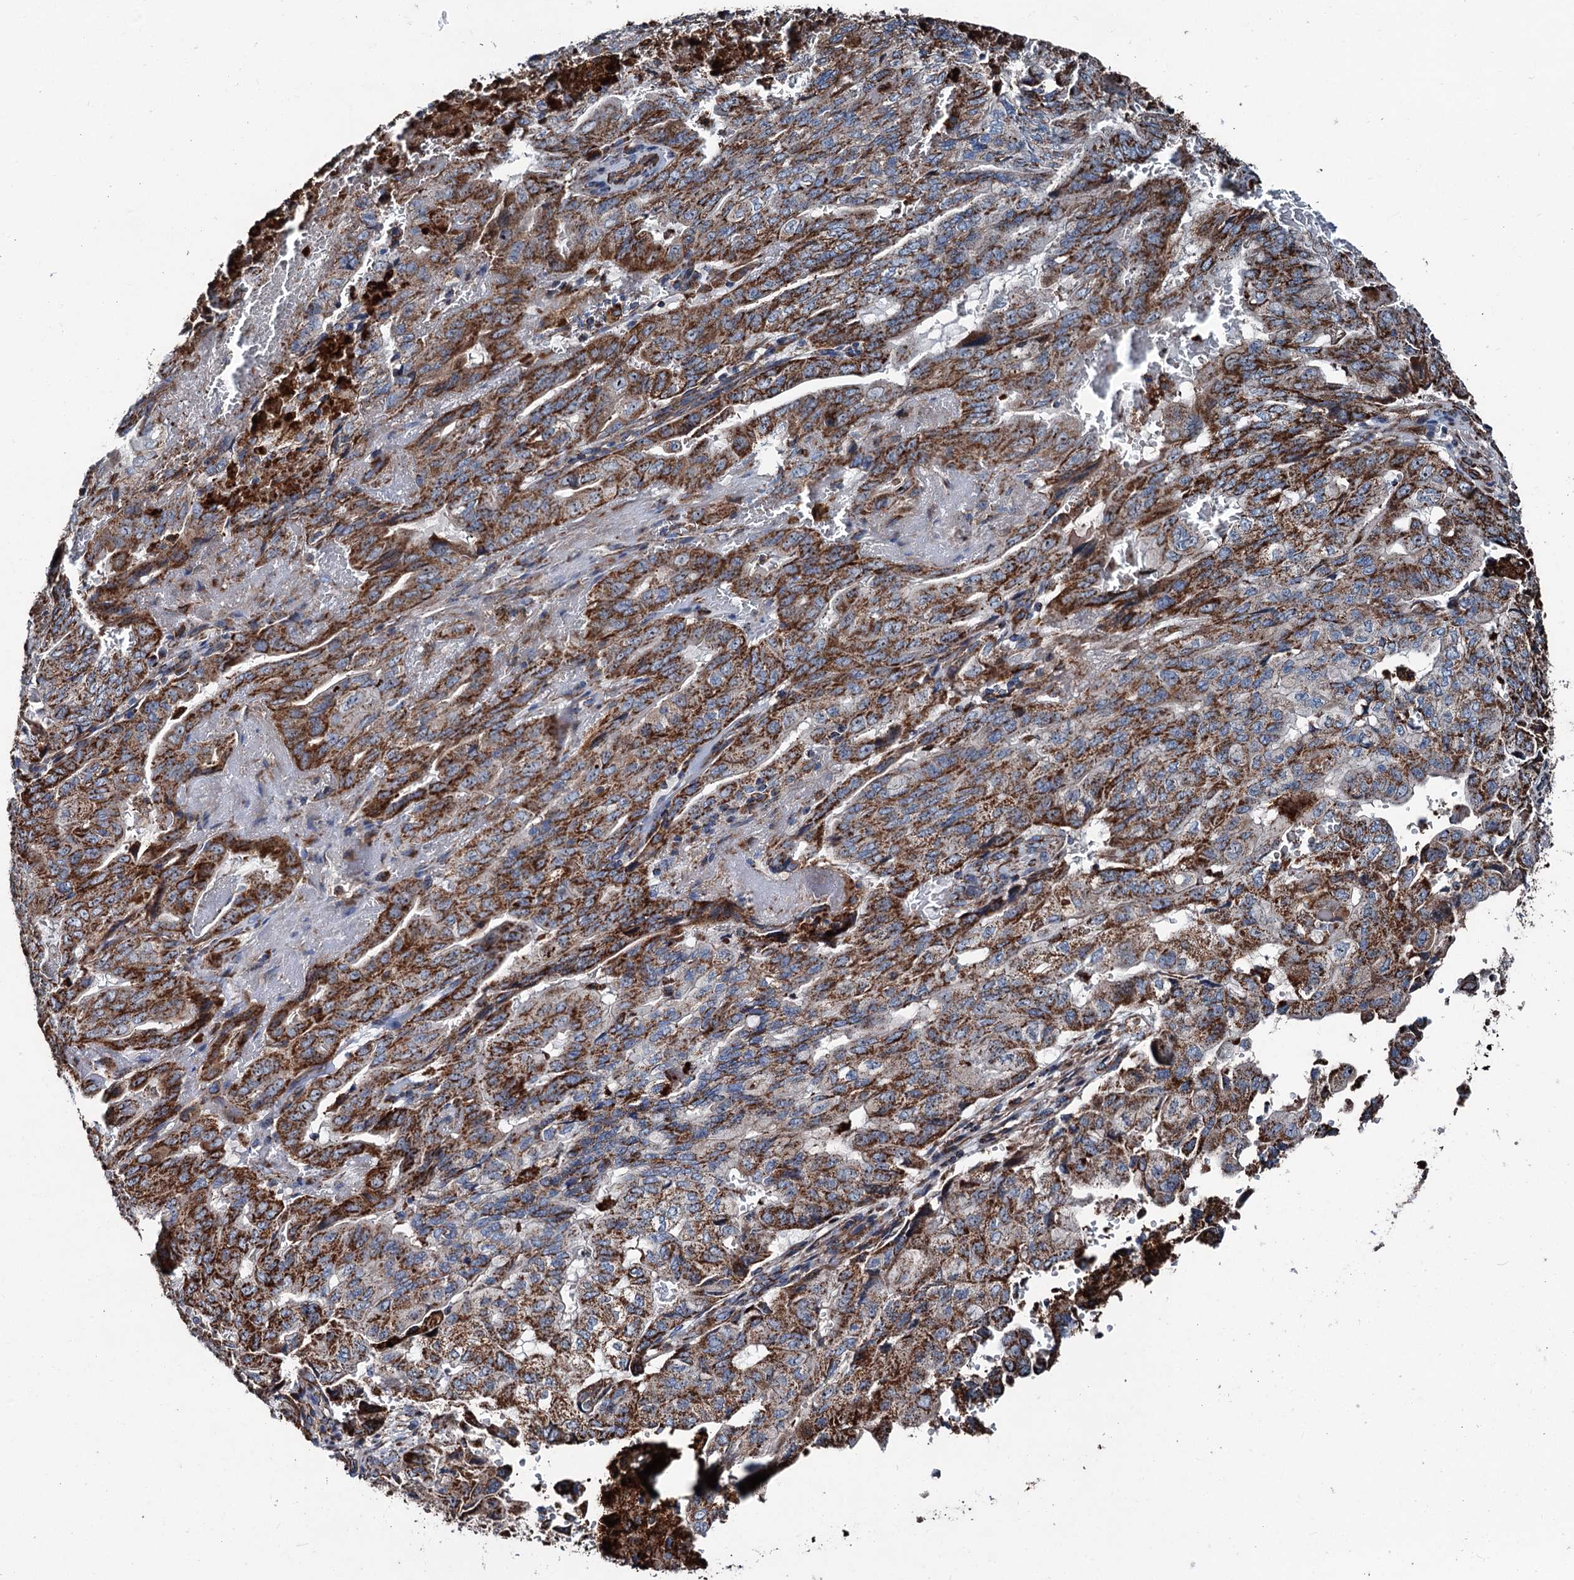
{"staining": {"intensity": "strong", "quantity": "25%-75%", "location": "cytoplasmic/membranous"}, "tissue": "pancreatic cancer", "cell_type": "Tumor cells", "image_type": "cancer", "snomed": [{"axis": "morphology", "description": "Adenocarcinoma, NOS"}, {"axis": "topography", "description": "Pancreas"}], "caption": "IHC photomicrograph of pancreatic adenocarcinoma stained for a protein (brown), which displays high levels of strong cytoplasmic/membranous staining in approximately 25%-75% of tumor cells.", "gene": "DDIAS", "patient": {"sex": "male", "age": 51}}